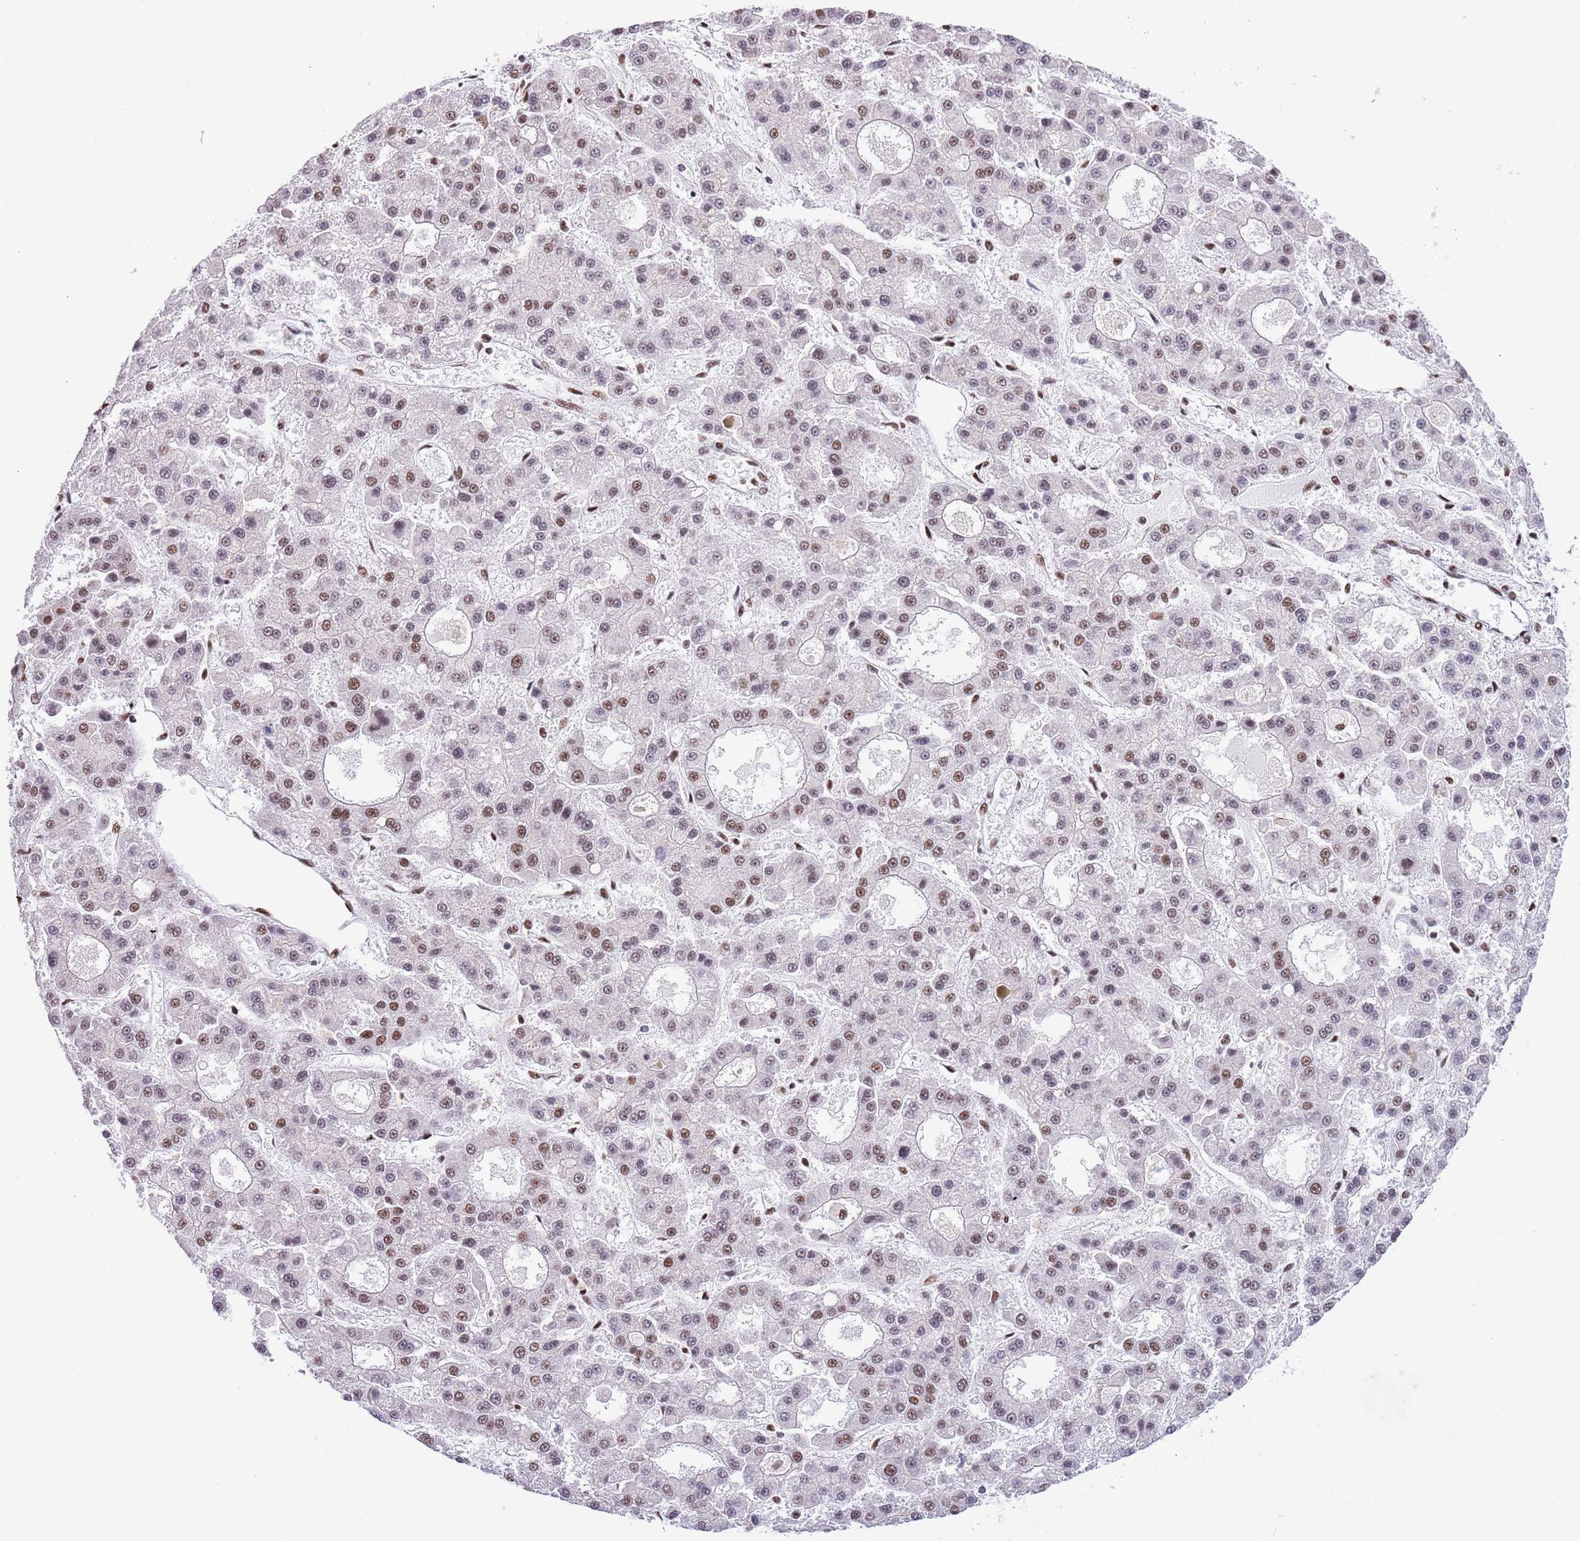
{"staining": {"intensity": "moderate", "quantity": "25%-75%", "location": "nuclear"}, "tissue": "liver cancer", "cell_type": "Tumor cells", "image_type": "cancer", "snomed": [{"axis": "morphology", "description": "Carcinoma, Hepatocellular, NOS"}, {"axis": "topography", "description": "Liver"}], "caption": "This histopathology image exhibits IHC staining of human hepatocellular carcinoma (liver), with medium moderate nuclear expression in about 25%-75% of tumor cells.", "gene": "SF3A2", "patient": {"sex": "male", "age": 70}}